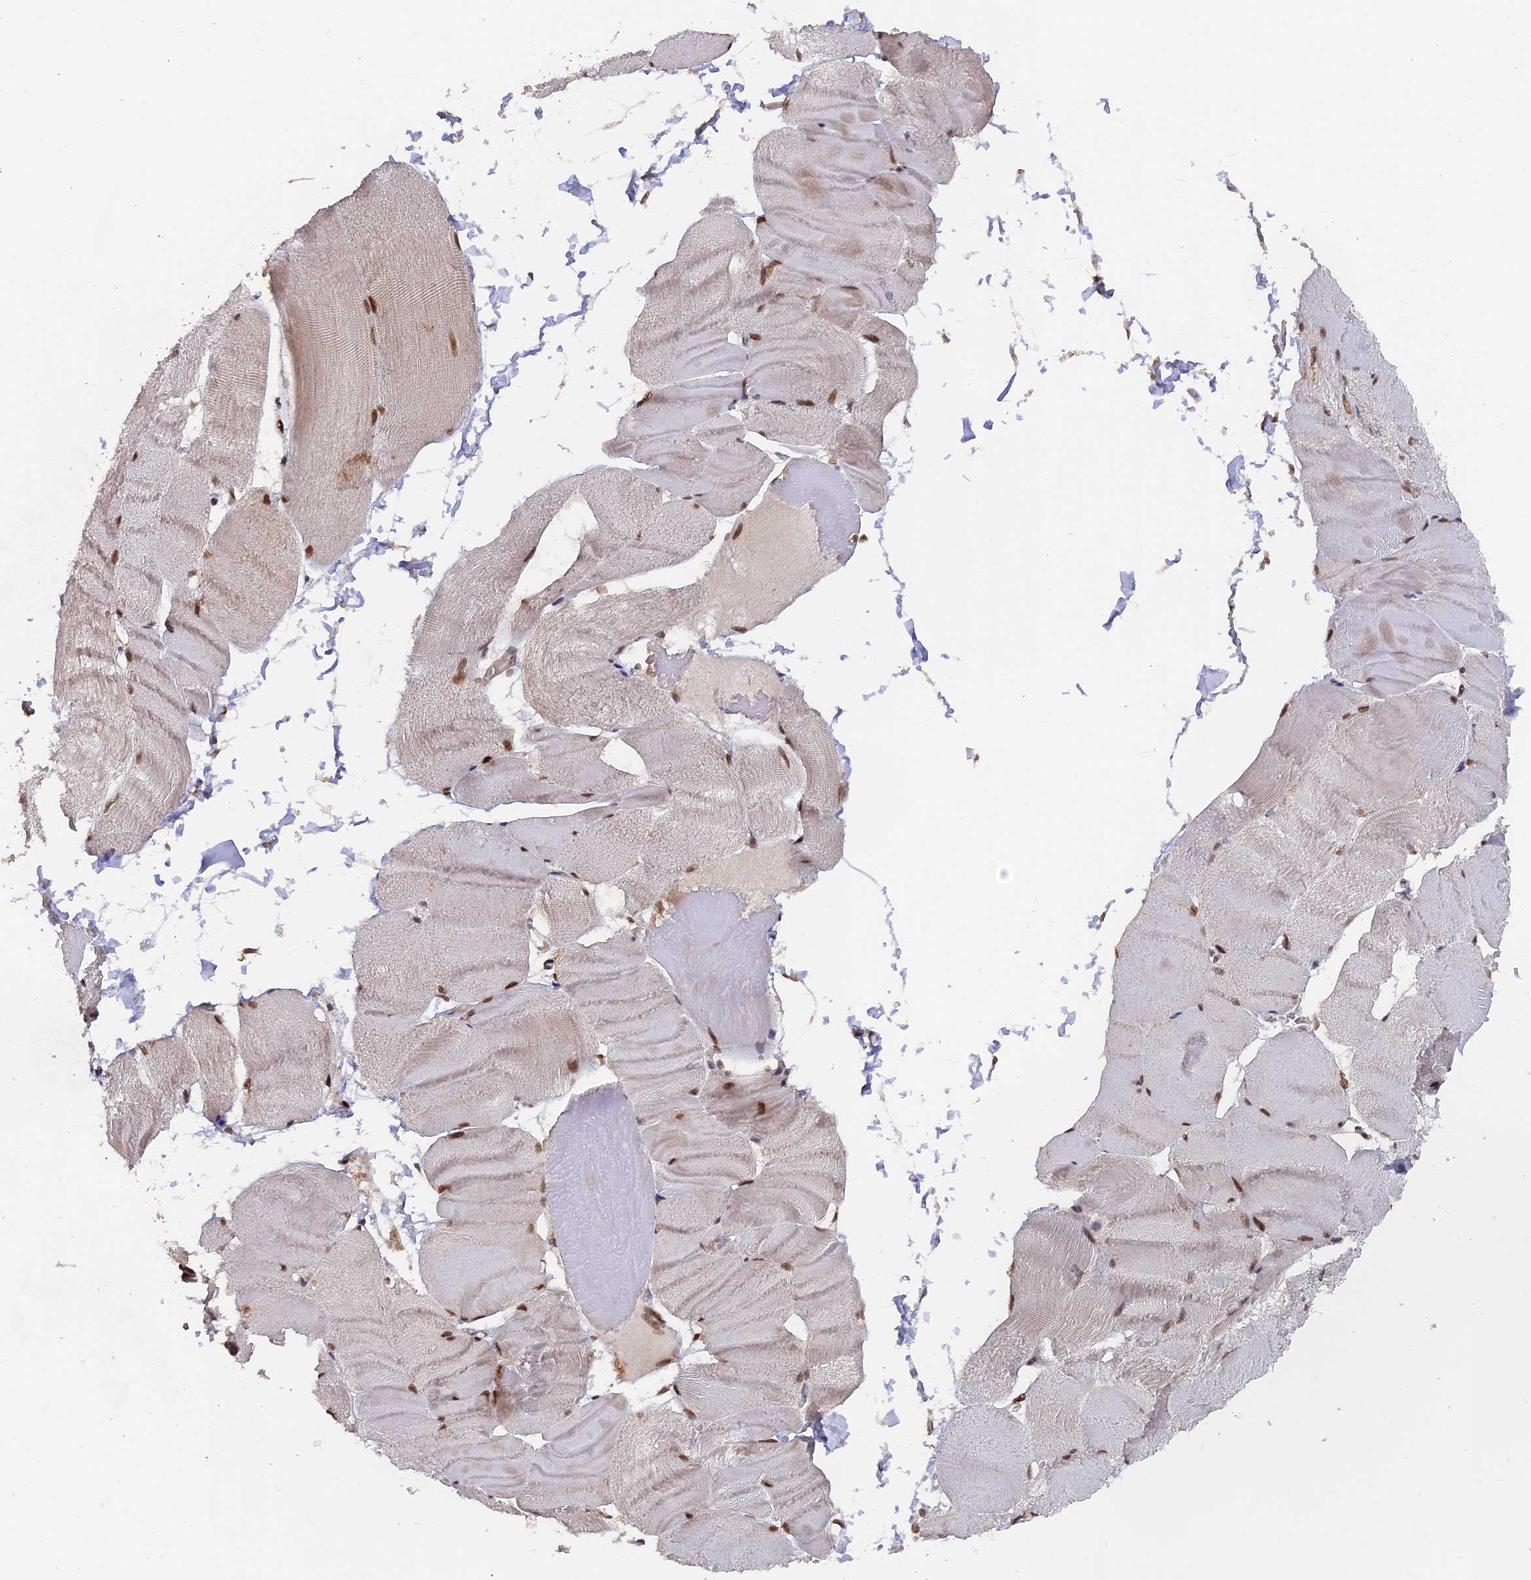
{"staining": {"intensity": "moderate", "quantity": ">75%", "location": "nuclear"}, "tissue": "skeletal muscle", "cell_type": "Myocytes", "image_type": "normal", "snomed": [{"axis": "morphology", "description": "Normal tissue, NOS"}, {"axis": "morphology", "description": "Basal cell carcinoma"}, {"axis": "topography", "description": "Skeletal muscle"}], "caption": "A micrograph of skeletal muscle stained for a protein exhibits moderate nuclear brown staining in myocytes. The protein of interest is stained brown, and the nuclei are stained in blue (DAB (3,3'-diaminobenzidine) IHC with brightfield microscopy, high magnification).", "gene": "PYGO1", "patient": {"sex": "female", "age": 64}}